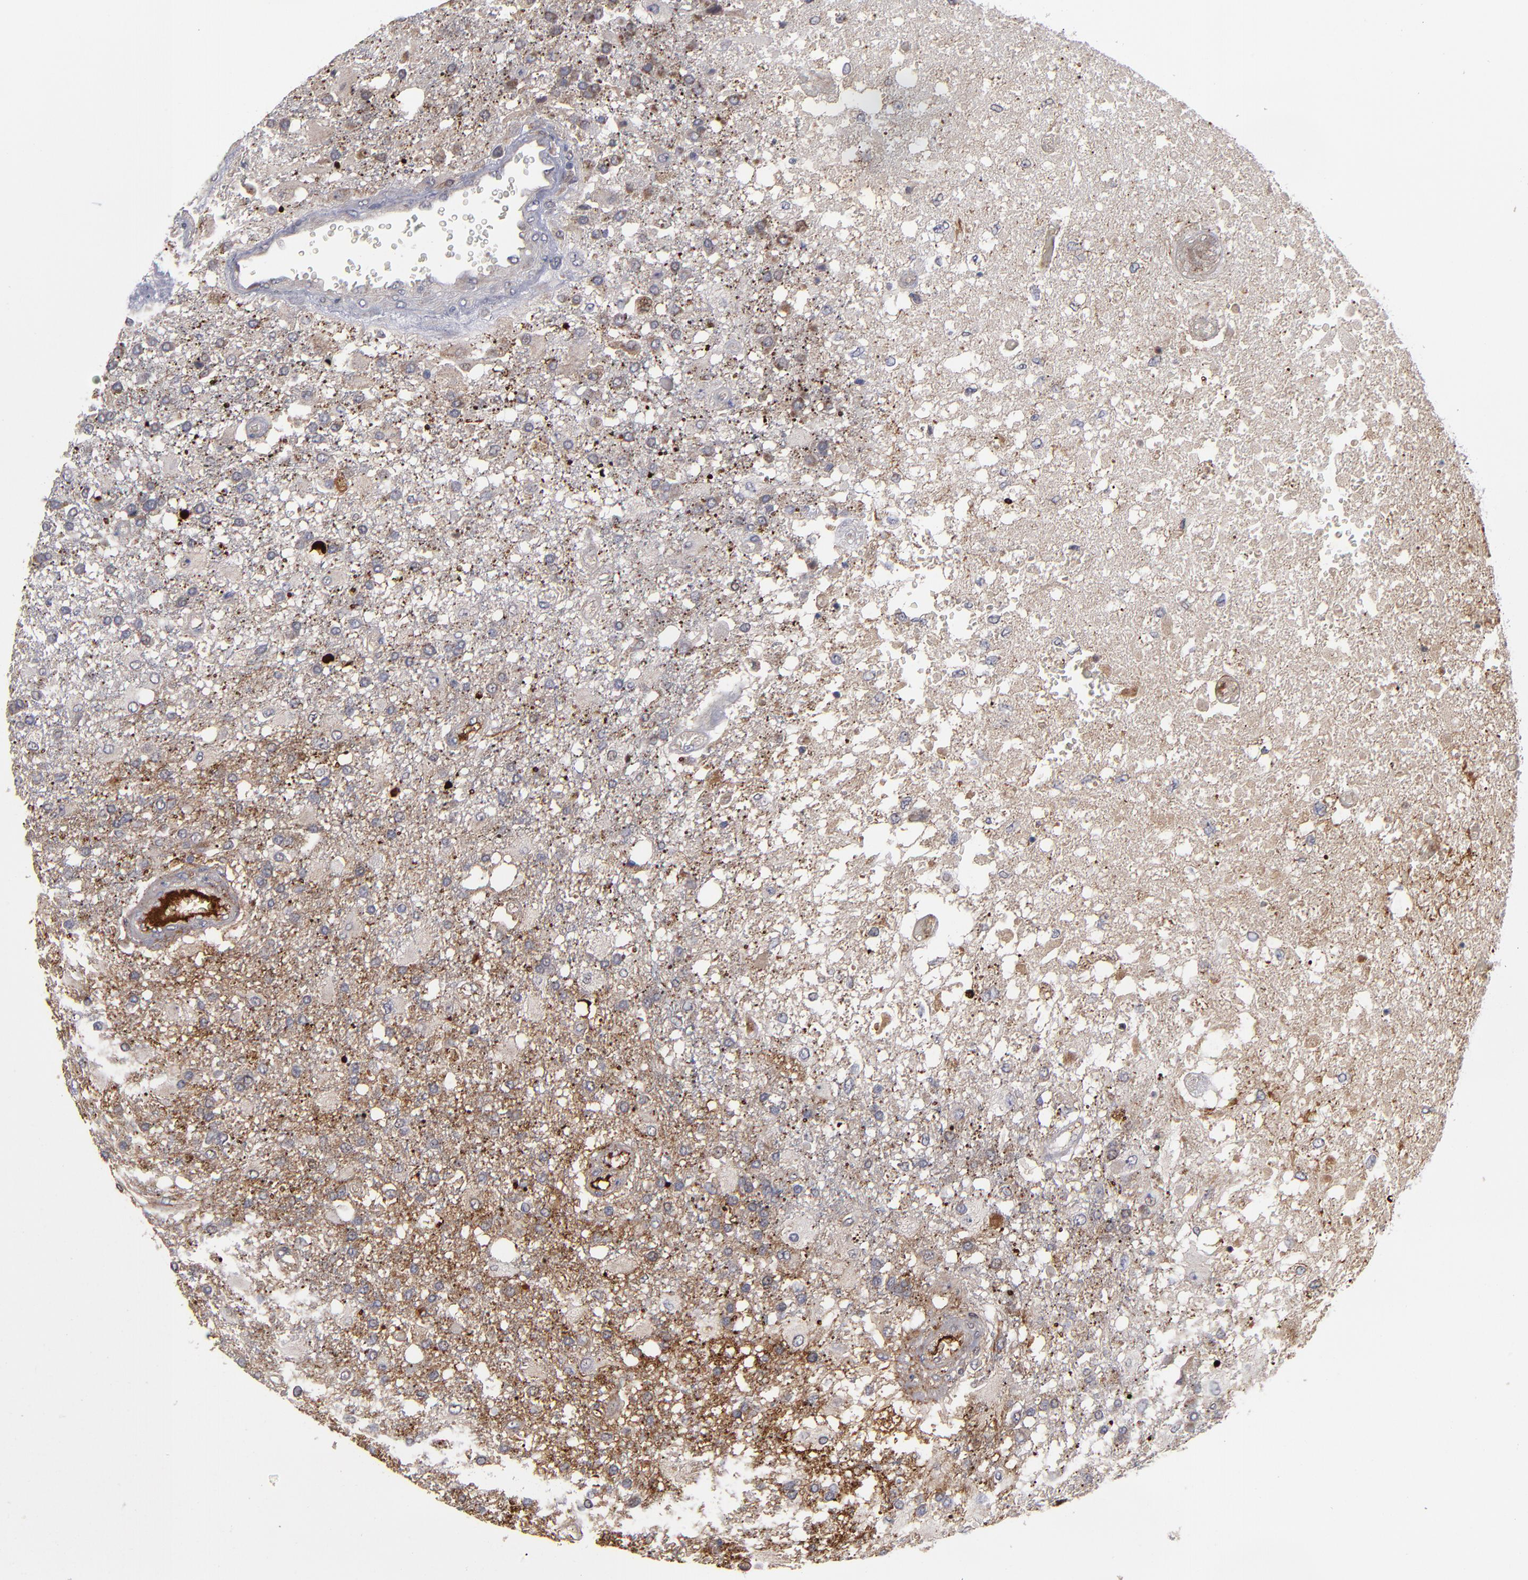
{"staining": {"intensity": "negative", "quantity": "none", "location": "none"}, "tissue": "glioma", "cell_type": "Tumor cells", "image_type": "cancer", "snomed": [{"axis": "morphology", "description": "Glioma, malignant, High grade"}, {"axis": "topography", "description": "Cerebral cortex"}], "caption": "The immunohistochemistry (IHC) image has no significant staining in tumor cells of high-grade glioma (malignant) tissue.", "gene": "EXD2", "patient": {"sex": "male", "age": 79}}